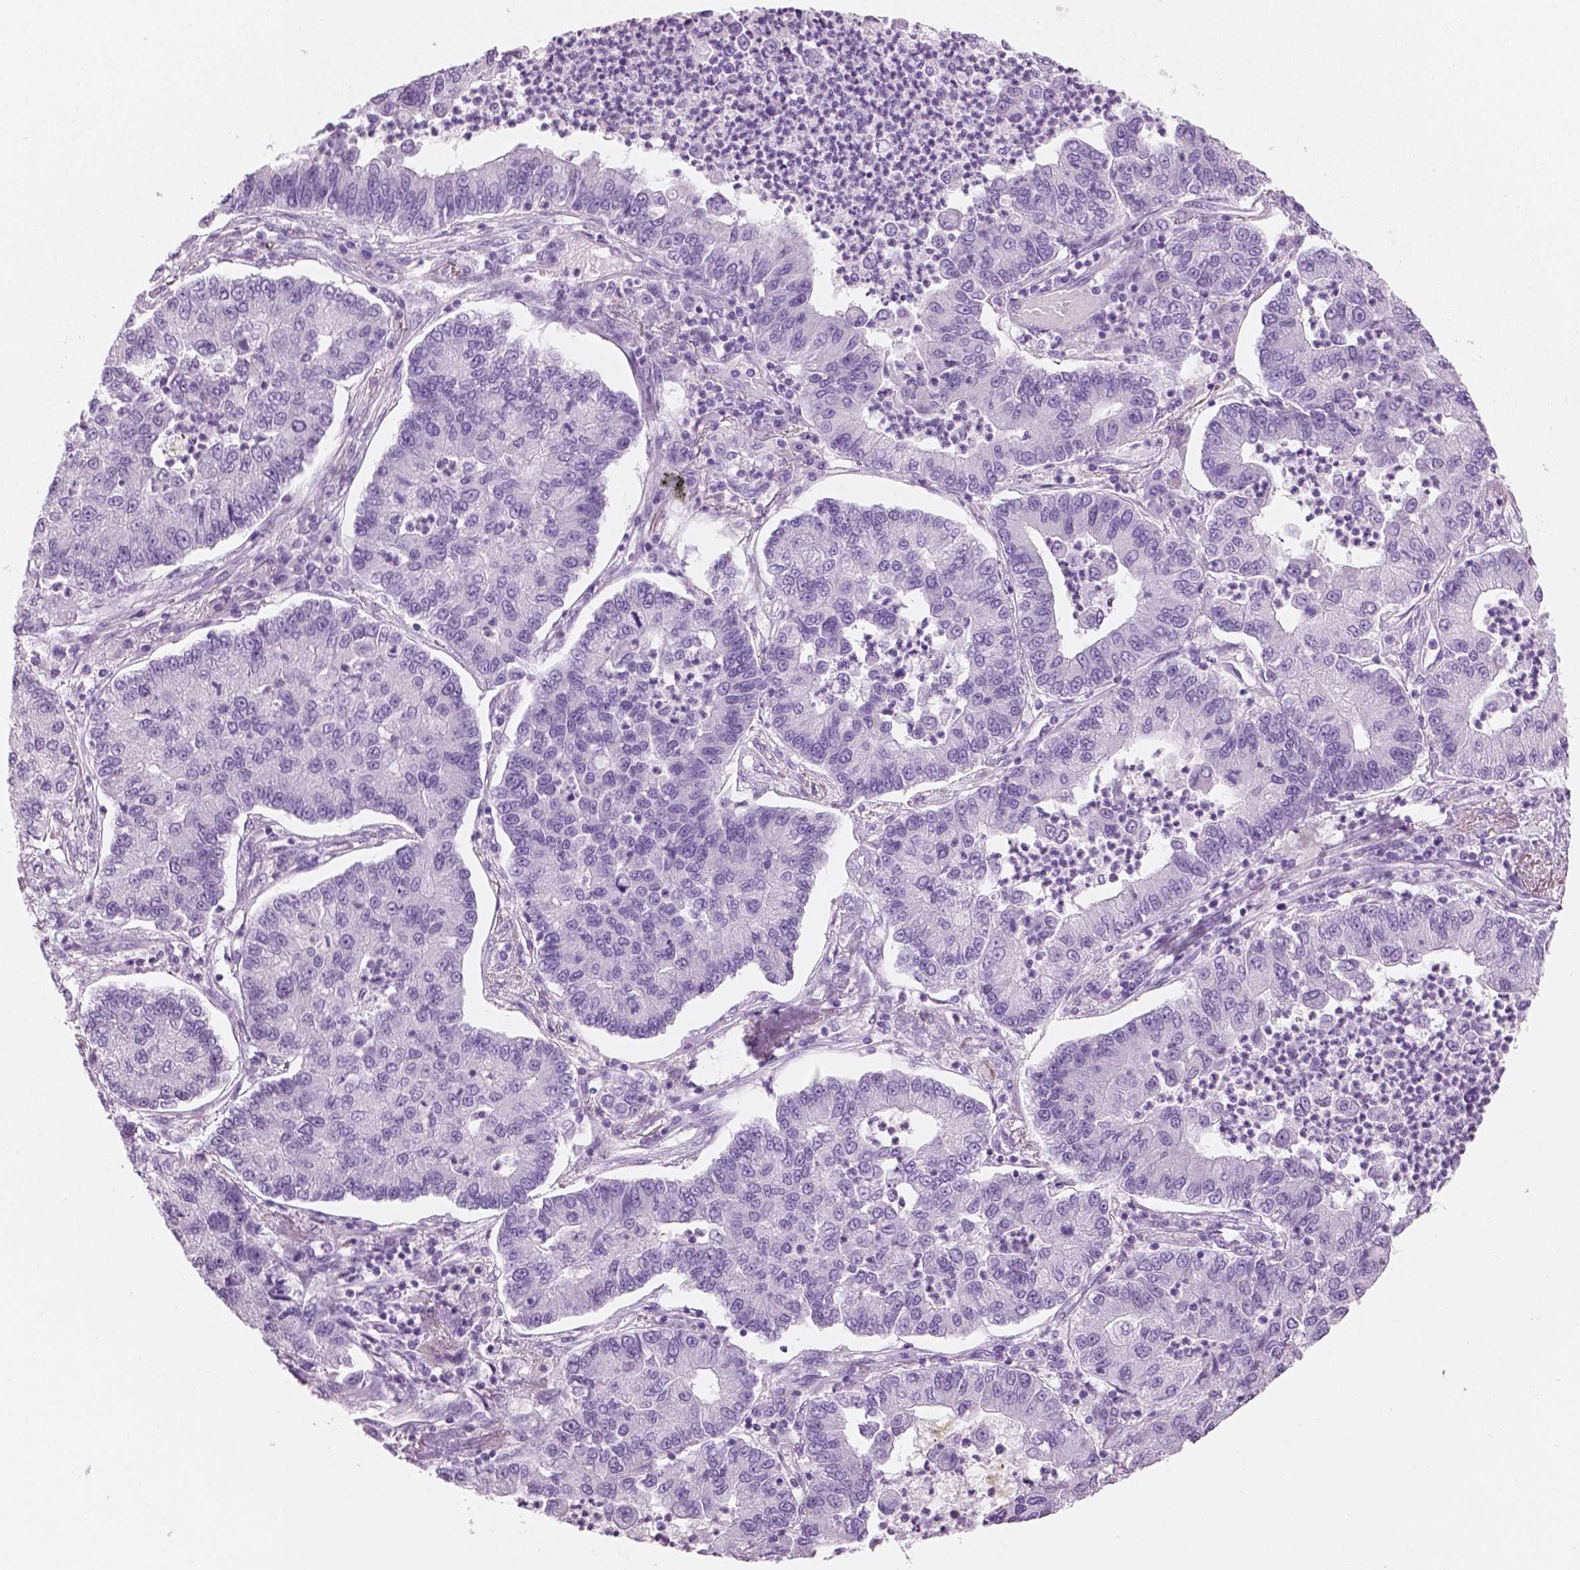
{"staining": {"intensity": "negative", "quantity": "none", "location": "none"}, "tissue": "lung cancer", "cell_type": "Tumor cells", "image_type": "cancer", "snomed": [{"axis": "morphology", "description": "Adenocarcinoma, NOS"}, {"axis": "topography", "description": "Lung"}], "caption": "This is an IHC micrograph of human lung cancer (adenocarcinoma). There is no expression in tumor cells.", "gene": "PLIN4", "patient": {"sex": "female", "age": 57}}